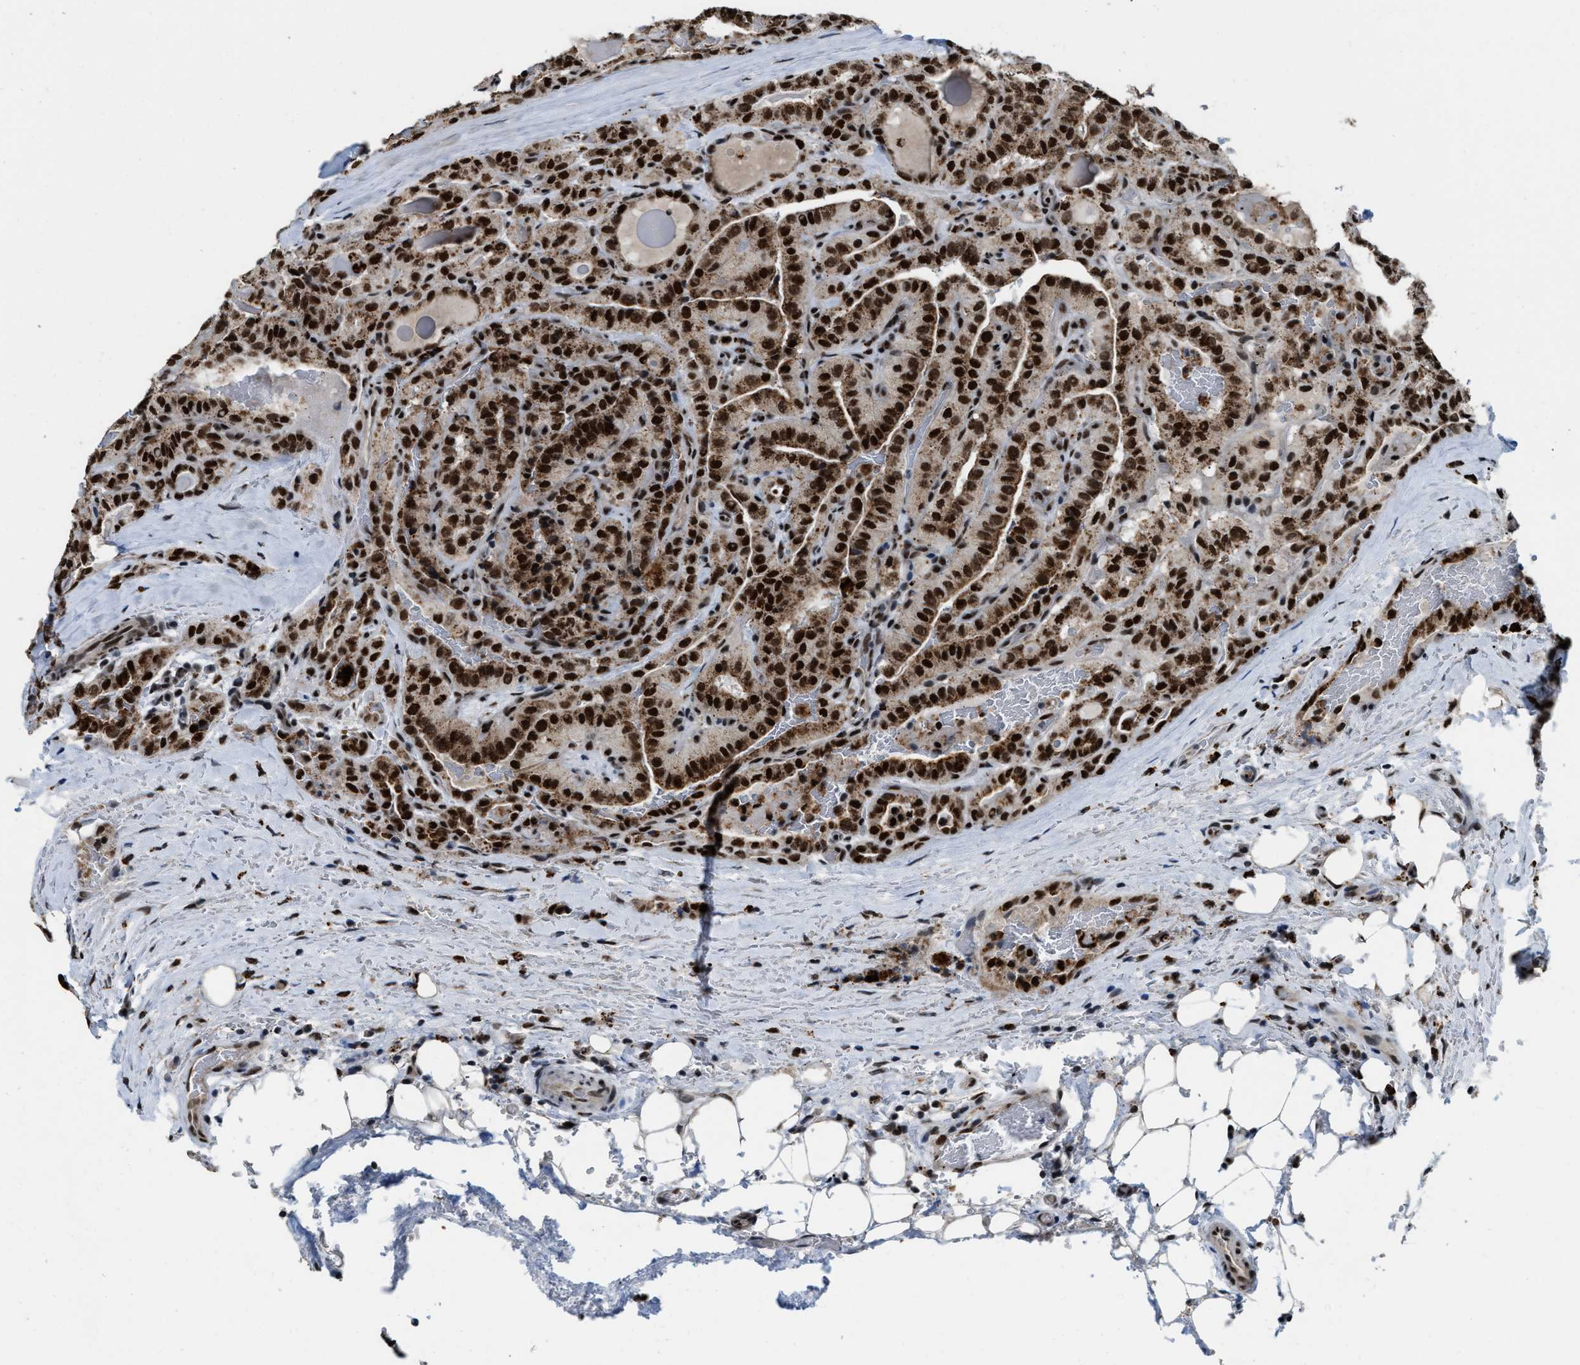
{"staining": {"intensity": "strong", "quantity": ">75%", "location": "cytoplasmic/membranous,nuclear"}, "tissue": "head and neck cancer", "cell_type": "Tumor cells", "image_type": "cancer", "snomed": [{"axis": "morphology", "description": "Squamous cell carcinoma, NOS"}, {"axis": "topography", "description": "Oral tissue"}, {"axis": "topography", "description": "Head-Neck"}], "caption": "Immunohistochemical staining of head and neck squamous cell carcinoma shows high levels of strong cytoplasmic/membranous and nuclear staining in about >75% of tumor cells.", "gene": "NUMA1", "patient": {"sex": "female", "age": 50}}